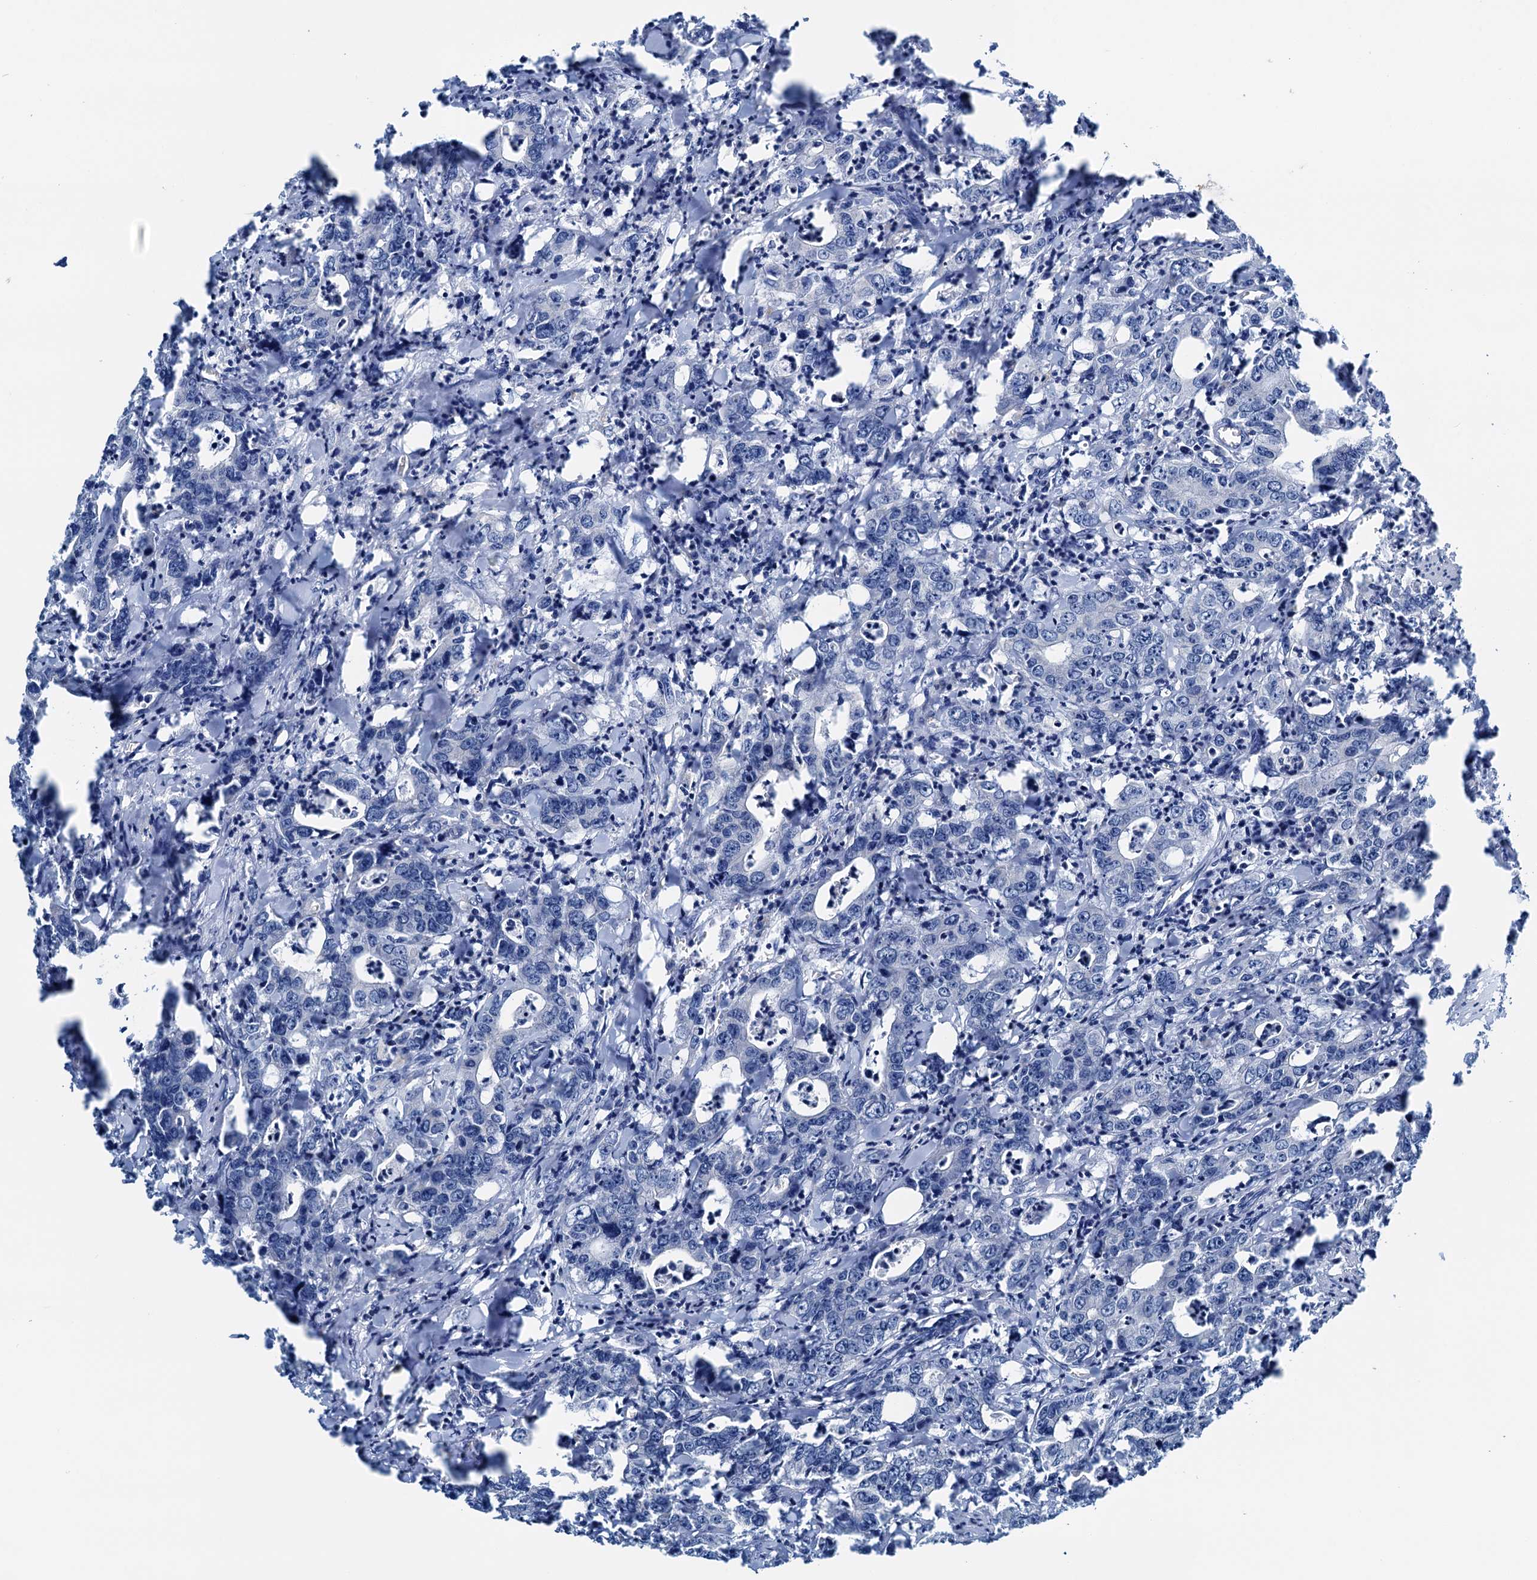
{"staining": {"intensity": "negative", "quantity": "none", "location": "none"}, "tissue": "colorectal cancer", "cell_type": "Tumor cells", "image_type": "cancer", "snomed": [{"axis": "morphology", "description": "Adenocarcinoma, NOS"}, {"axis": "topography", "description": "Colon"}], "caption": "A high-resolution image shows IHC staining of colorectal cancer (adenocarcinoma), which displays no significant positivity in tumor cells.", "gene": "C1QTNF4", "patient": {"sex": "female", "age": 75}}